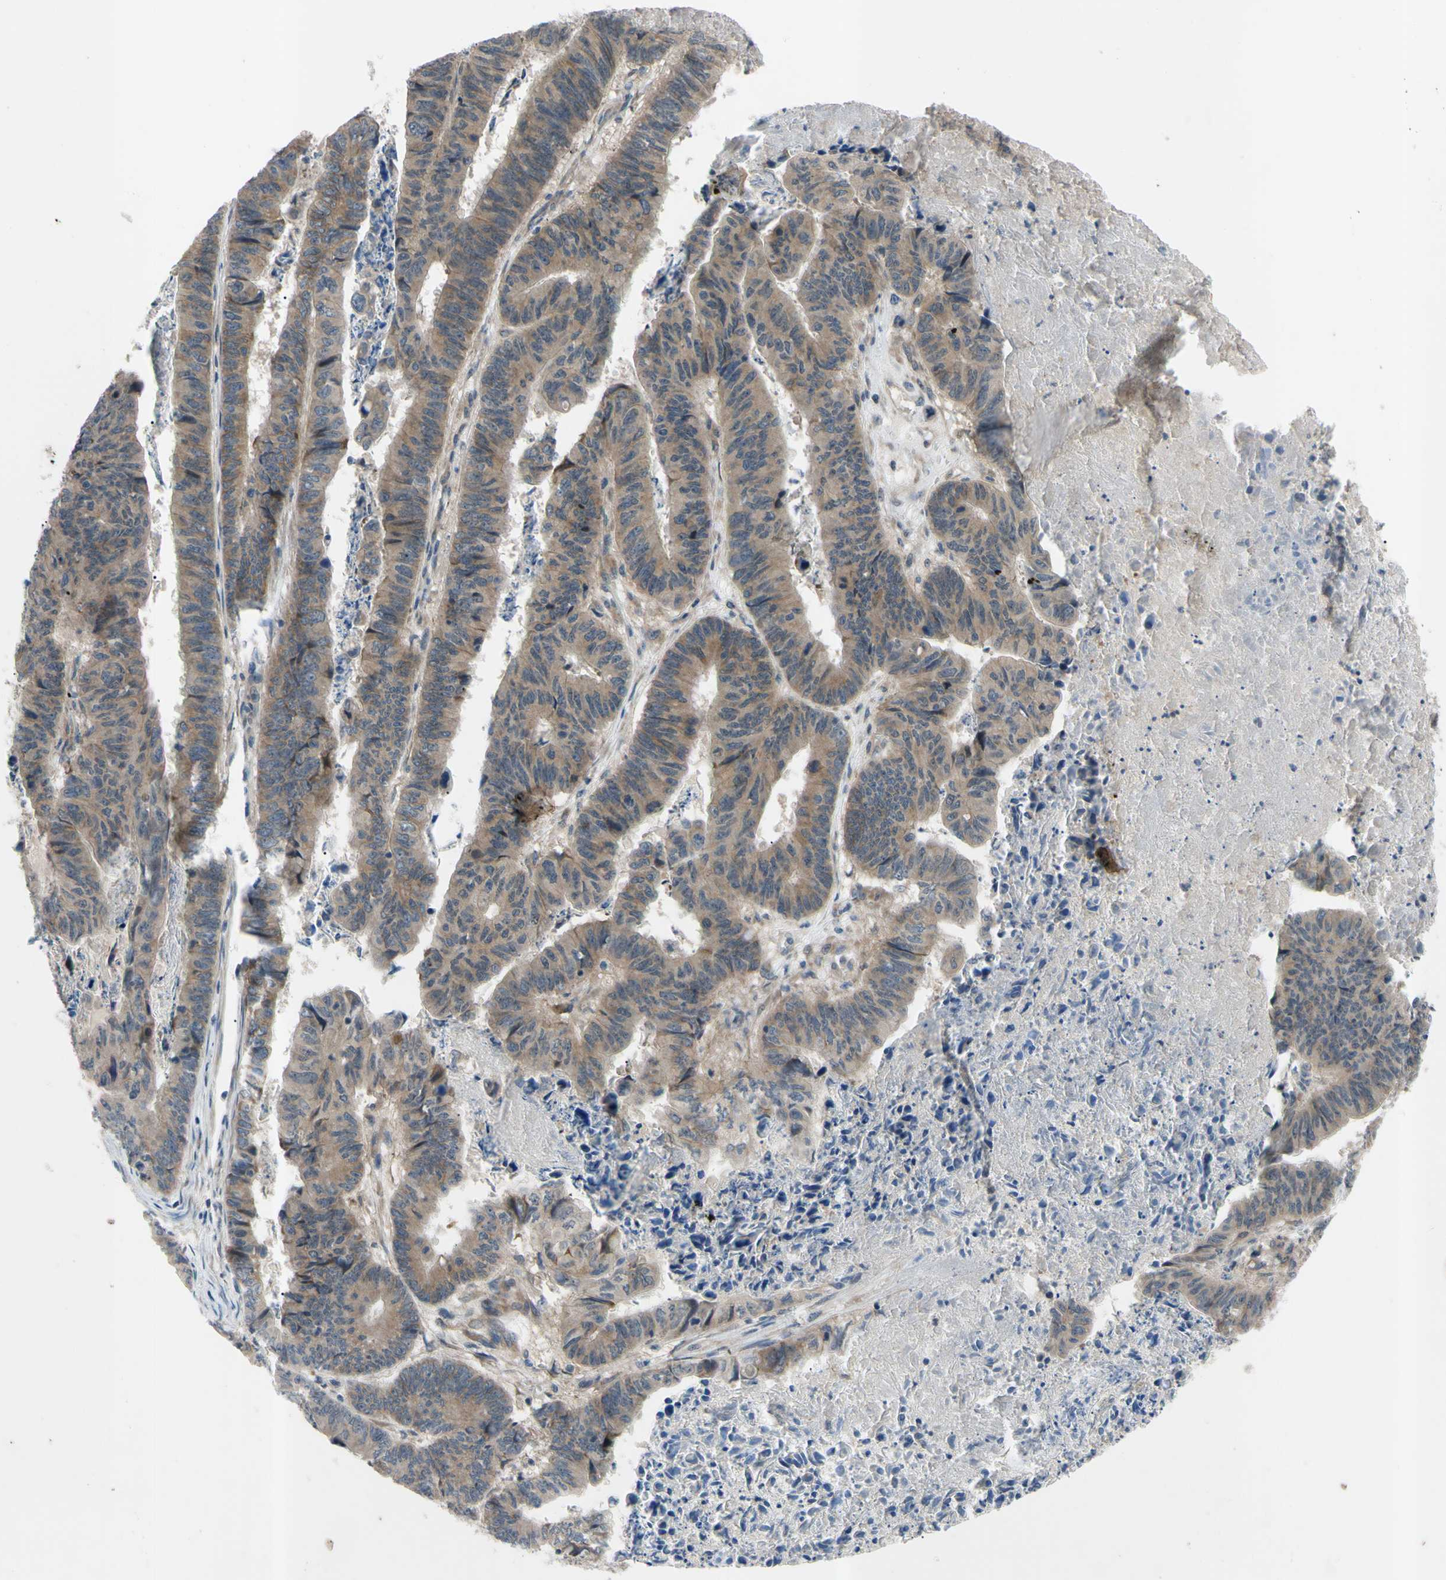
{"staining": {"intensity": "moderate", "quantity": ">75%", "location": "cytoplasmic/membranous"}, "tissue": "stomach cancer", "cell_type": "Tumor cells", "image_type": "cancer", "snomed": [{"axis": "morphology", "description": "Adenocarcinoma, NOS"}, {"axis": "topography", "description": "Stomach, lower"}], "caption": "High-power microscopy captured an IHC image of stomach cancer, revealing moderate cytoplasmic/membranous expression in about >75% of tumor cells.", "gene": "SVIL", "patient": {"sex": "male", "age": 77}}